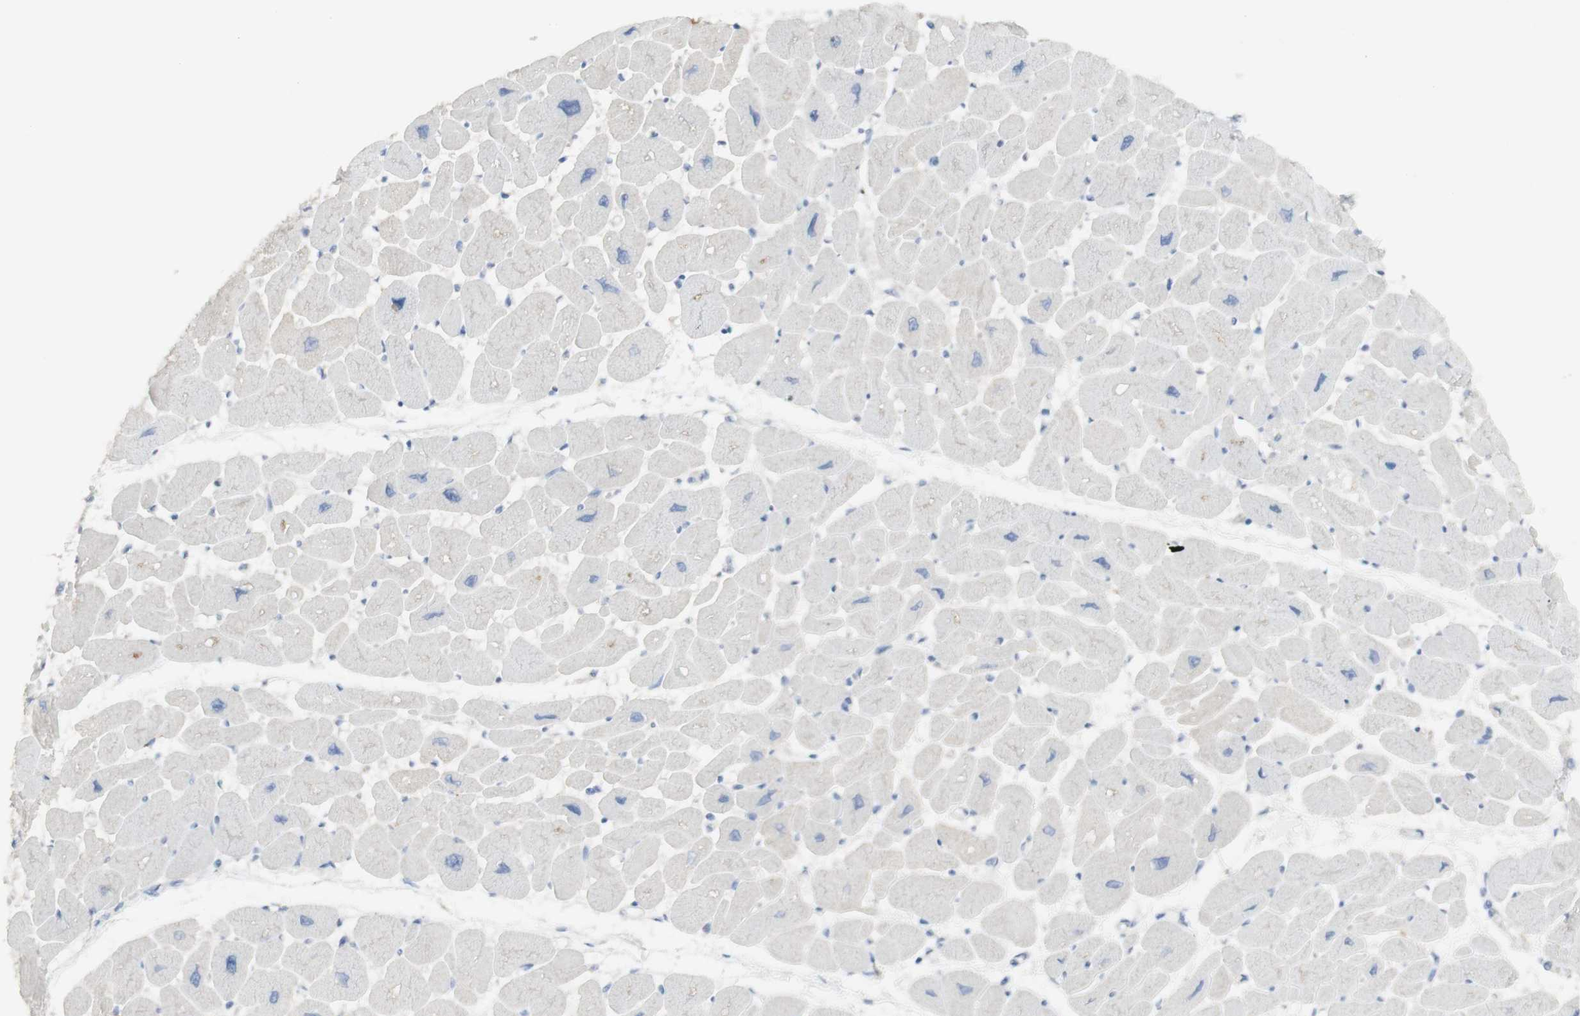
{"staining": {"intensity": "negative", "quantity": "none", "location": "none"}, "tissue": "heart muscle", "cell_type": "Cardiomyocytes", "image_type": "normal", "snomed": [{"axis": "morphology", "description": "Normal tissue, NOS"}, {"axis": "topography", "description": "Heart"}], "caption": "Immunohistochemical staining of unremarkable heart muscle demonstrates no significant staining in cardiomyocytes. (DAB (3,3'-diaminobenzidine) immunohistochemistry (IHC) with hematoxylin counter stain).", "gene": "CD207", "patient": {"sex": "female", "age": 54}}